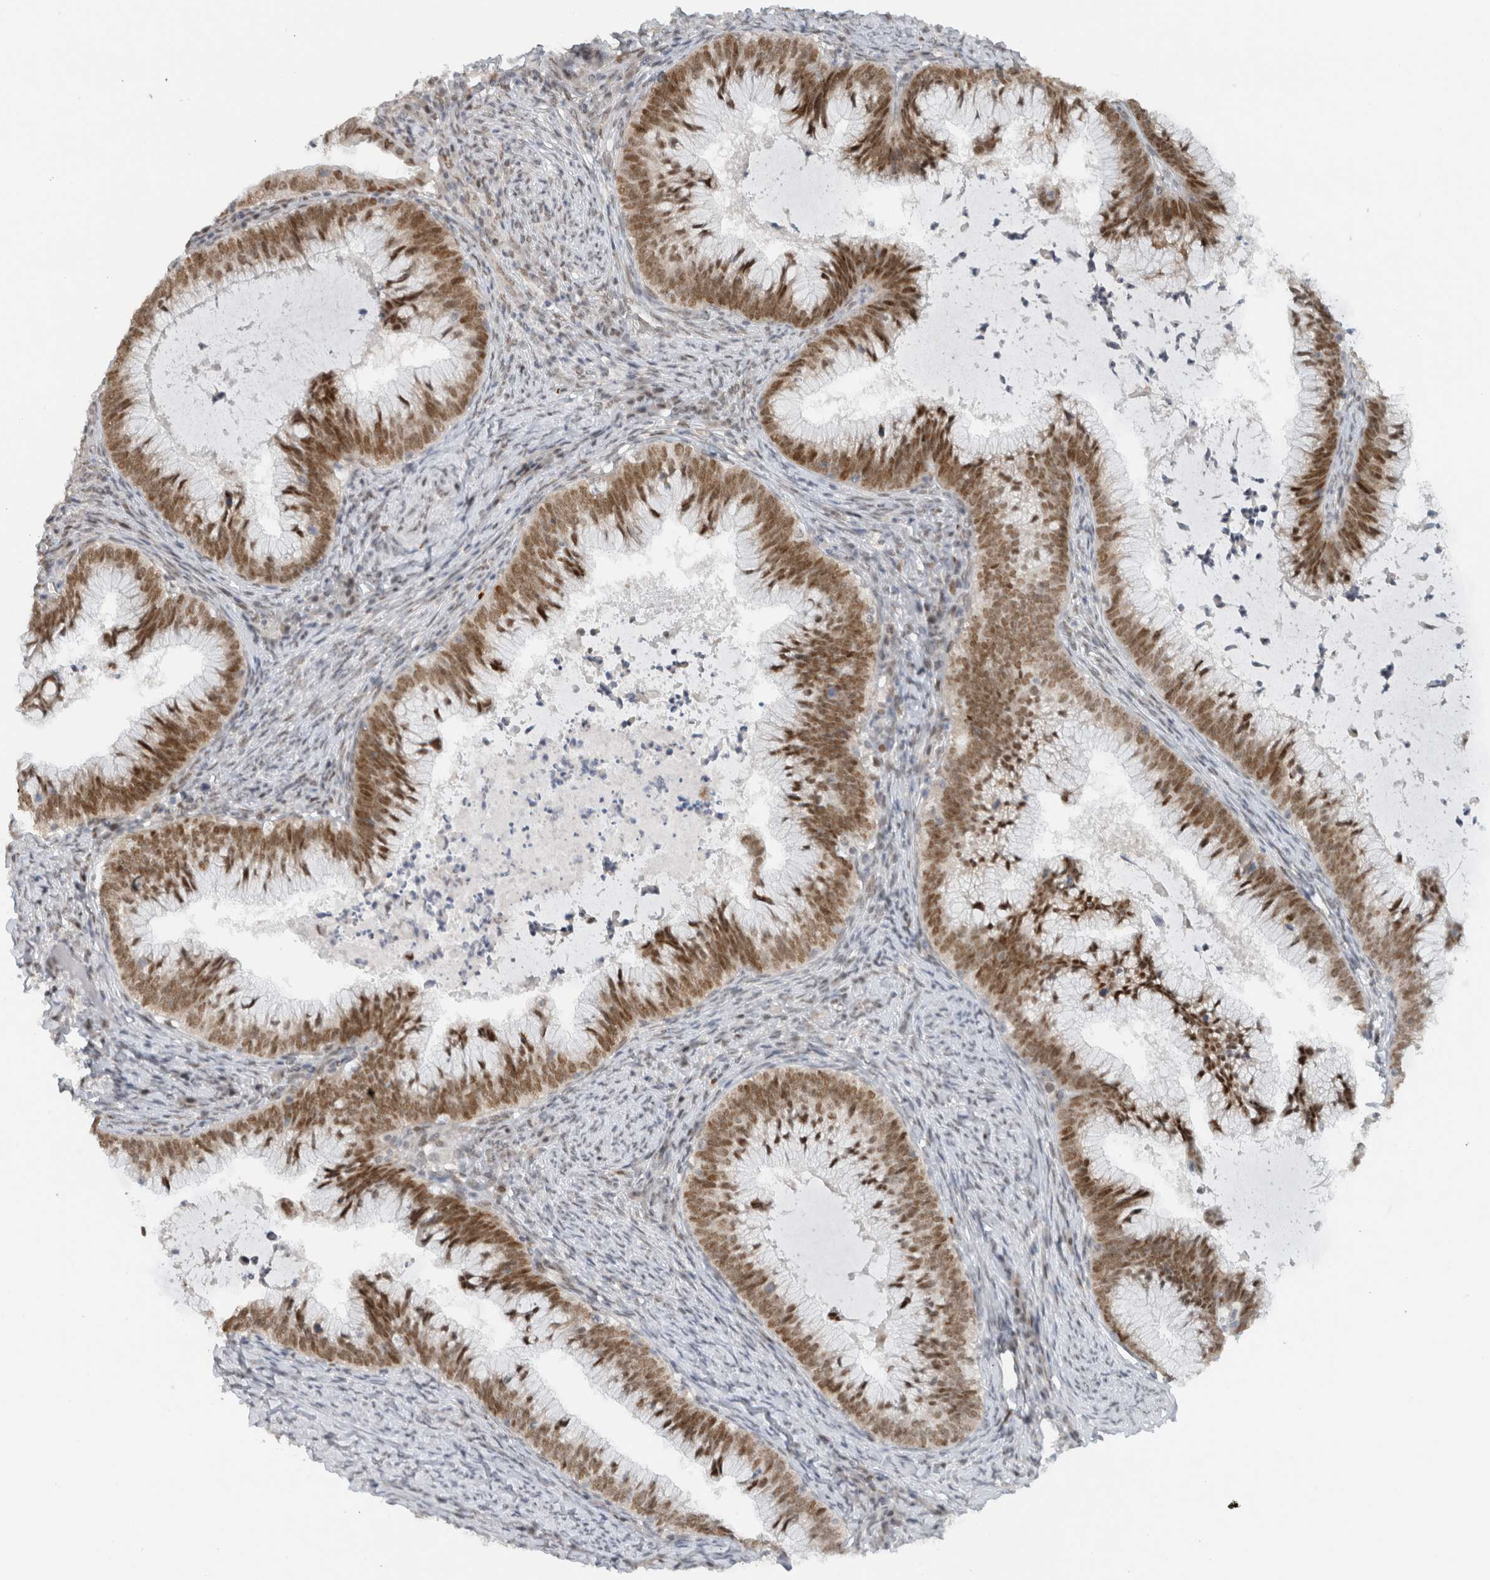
{"staining": {"intensity": "moderate", "quantity": ">75%", "location": "nuclear"}, "tissue": "cervical cancer", "cell_type": "Tumor cells", "image_type": "cancer", "snomed": [{"axis": "morphology", "description": "Adenocarcinoma, NOS"}, {"axis": "topography", "description": "Cervix"}], "caption": "About >75% of tumor cells in cervical cancer (adenocarcinoma) demonstrate moderate nuclear protein staining as visualized by brown immunohistochemical staining.", "gene": "HNRNPR", "patient": {"sex": "female", "age": 36}}